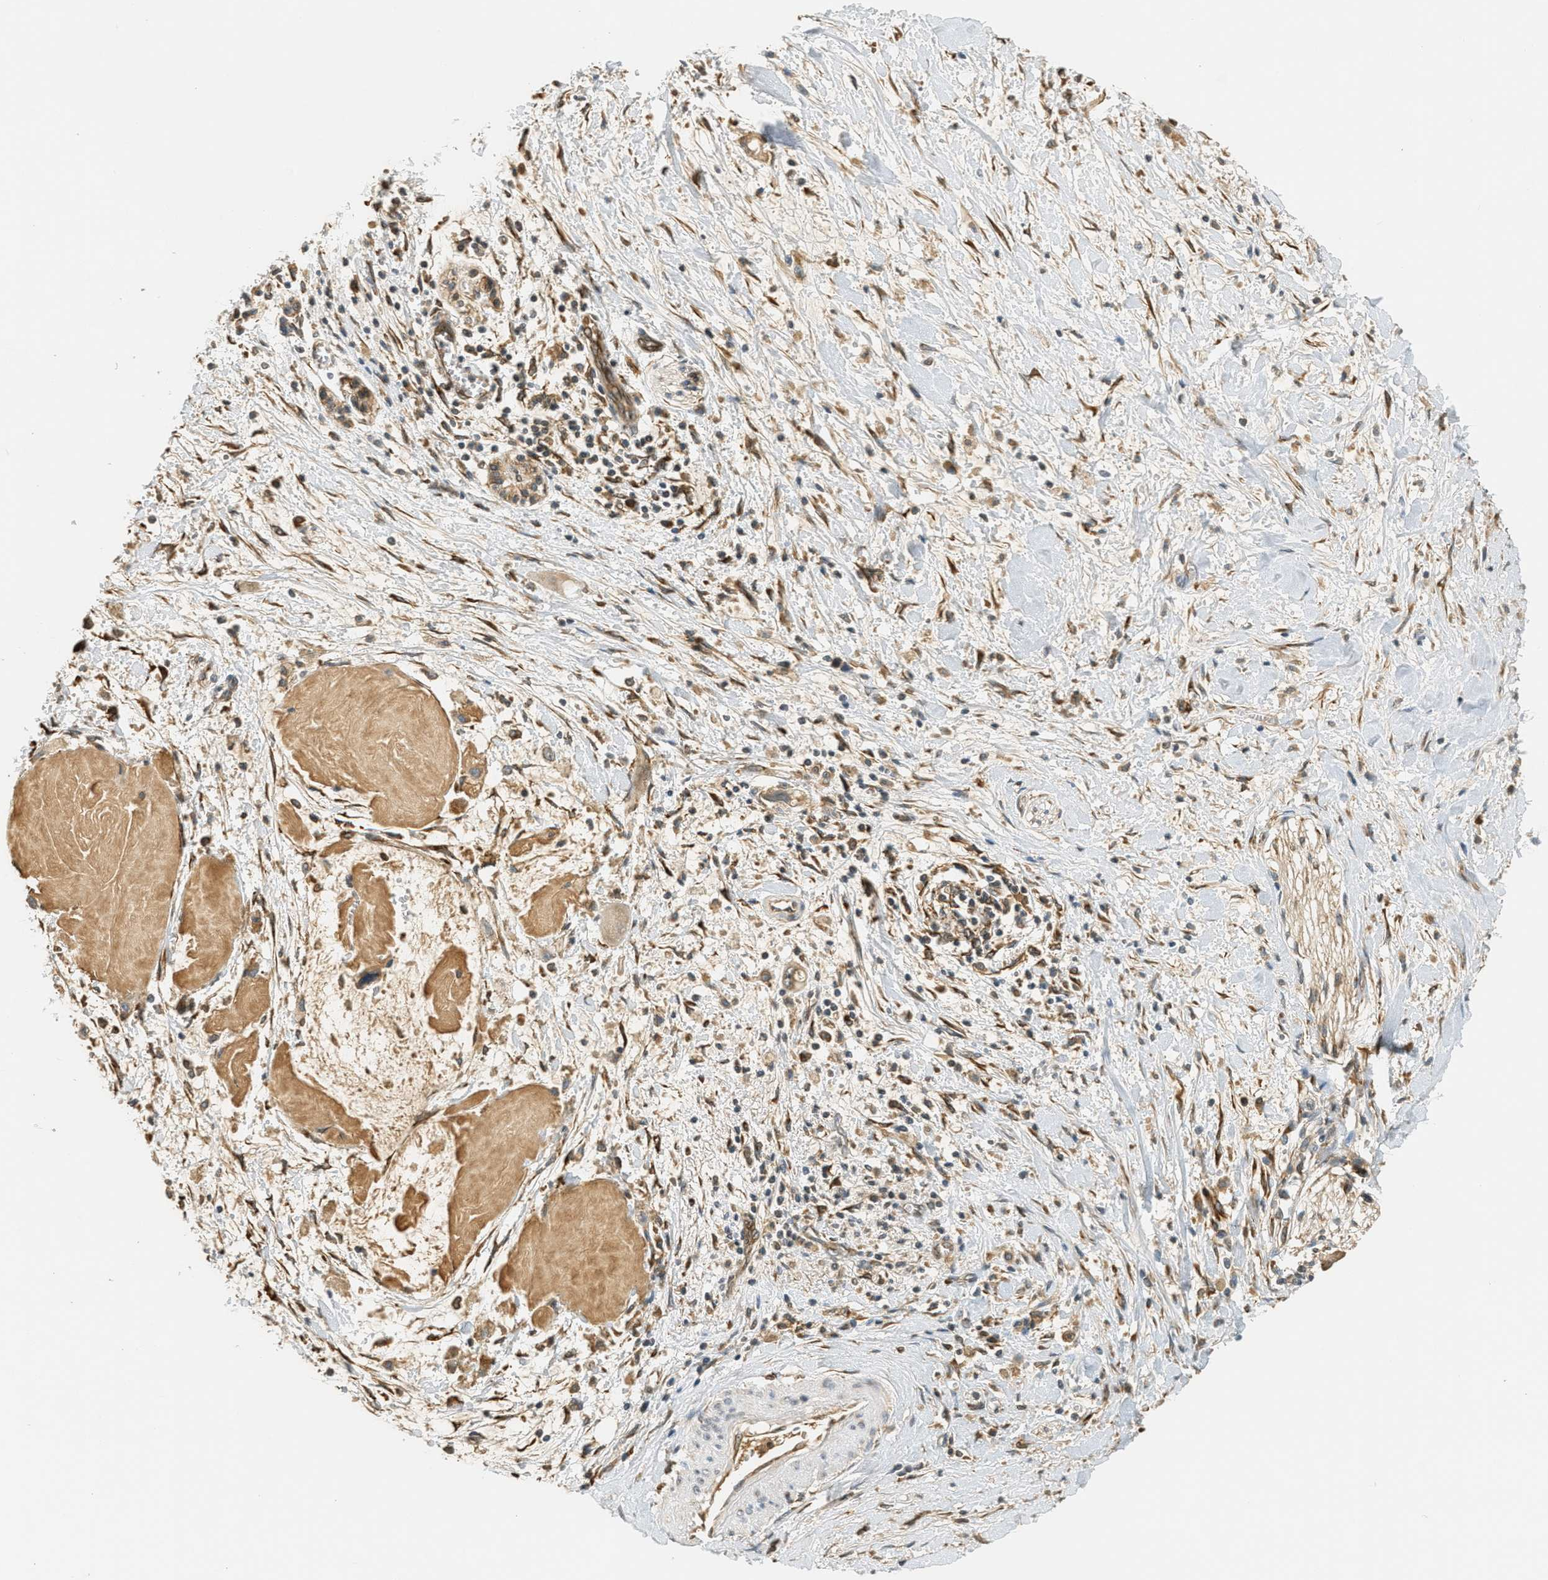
{"staining": {"intensity": "weak", "quantity": ">75%", "location": "cytoplasmic/membranous"}, "tissue": "pancreatic cancer", "cell_type": "Tumor cells", "image_type": "cancer", "snomed": [{"axis": "morphology", "description": "Adenocarcinoma, NOS"}, {"axis": "topography", "description": "Pancreas"}], "caption": "A high-resolution micrograph shows IHC staining of adenocarcinoma (pancreatic), which exhibits weak cytoplasmic/membranous staining in about >75% of tumor cells.", "gene": "PDK1", "patient": {"sex": "male", "age": 55}}